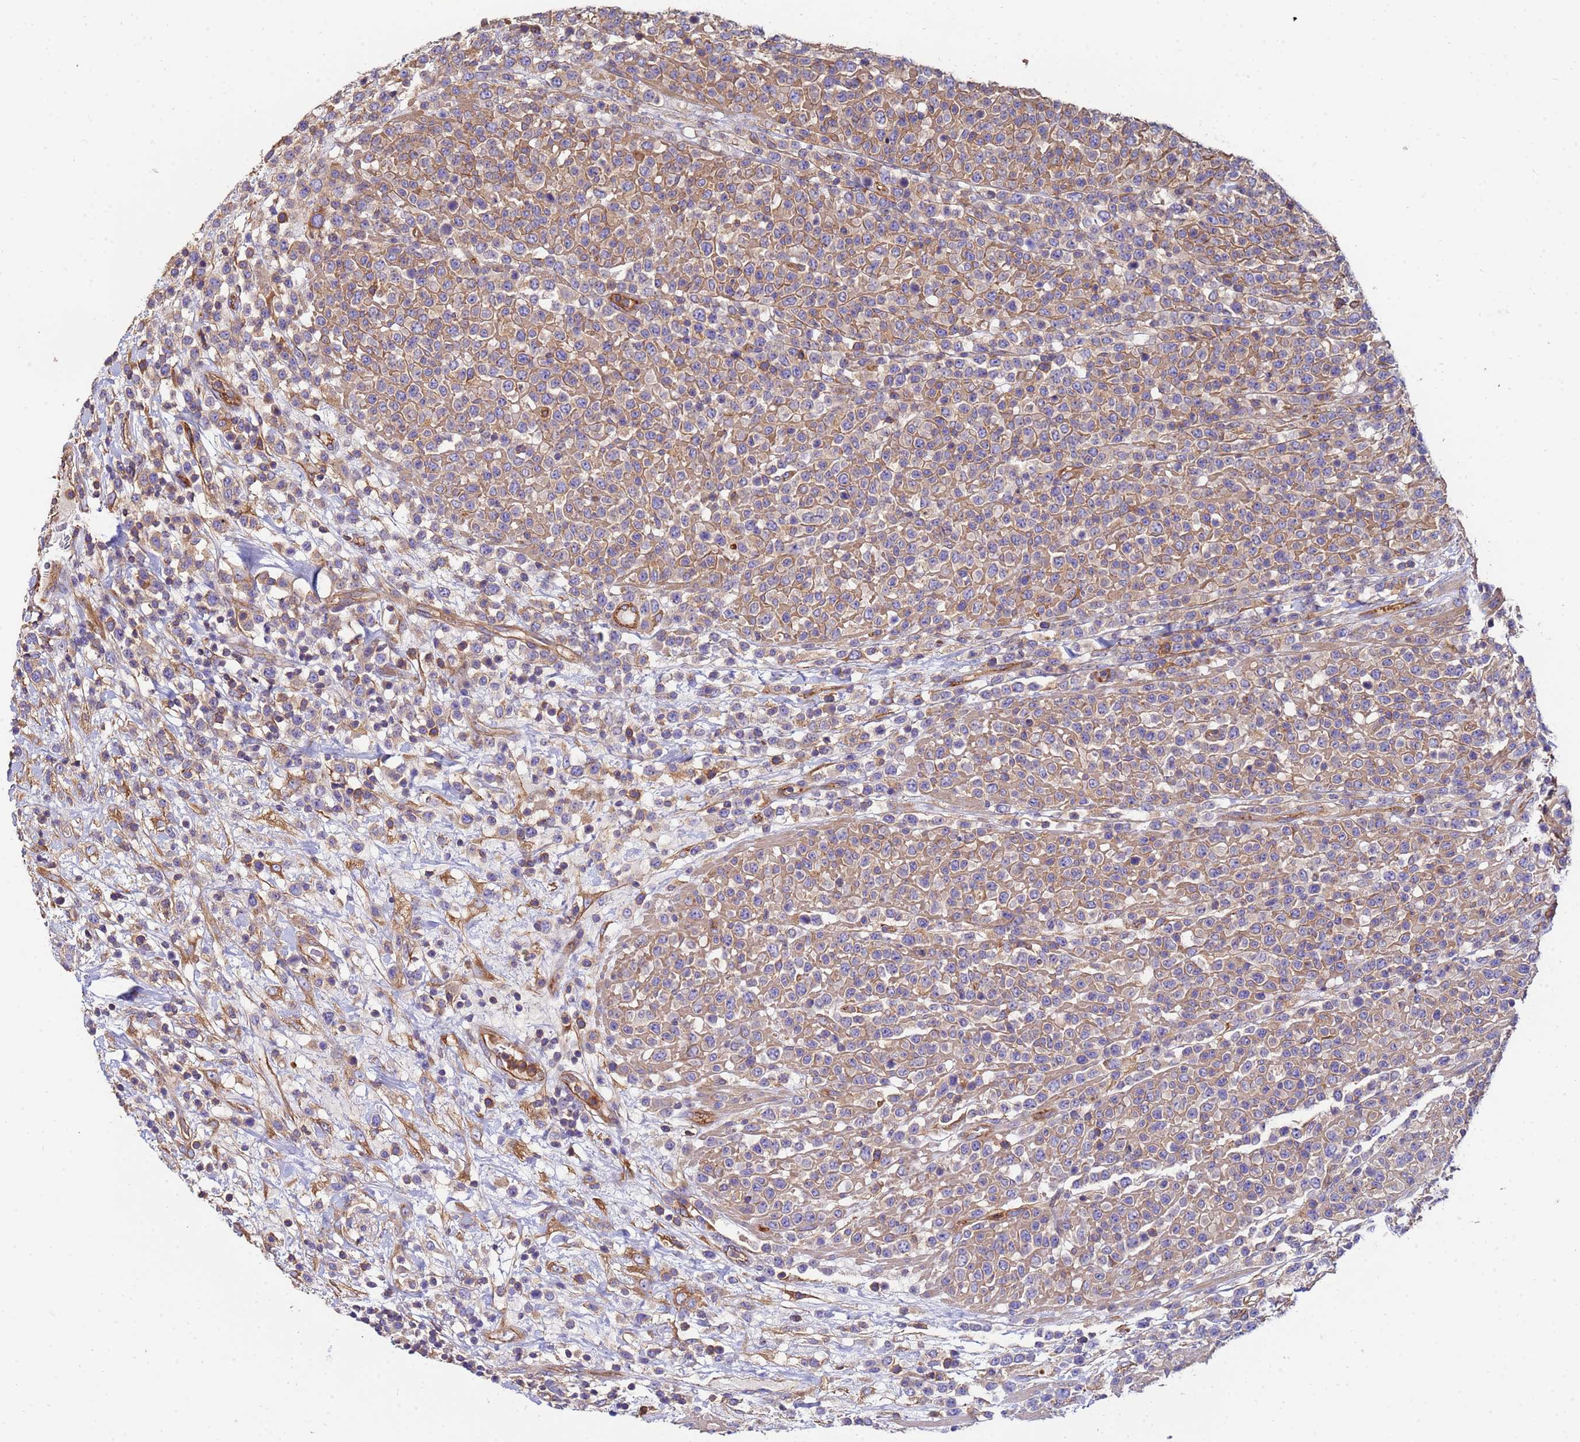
{"staining": {"intensity": "weak", "quantity": "<25%", "location": "cytoplasmic/membranous"}, "tissue": "lymphoma", "cell_type": "Tumor cells", "image_type": "cancer", "snomed": [{"axis": "morphology", "description": "Malignant lymphoma, non-Hodgkin's type, High grade"}, {"axis": "topography", "description": "Colon"}], "caption": "There is no significant positivity in tumor cells of high-grade malignant lymphoma, non-Hodgkin's type. (IHC, brightfield microscopy, high magnification).", "gene": "POTEE", "patient": {"sex": "female", "age": 53}}